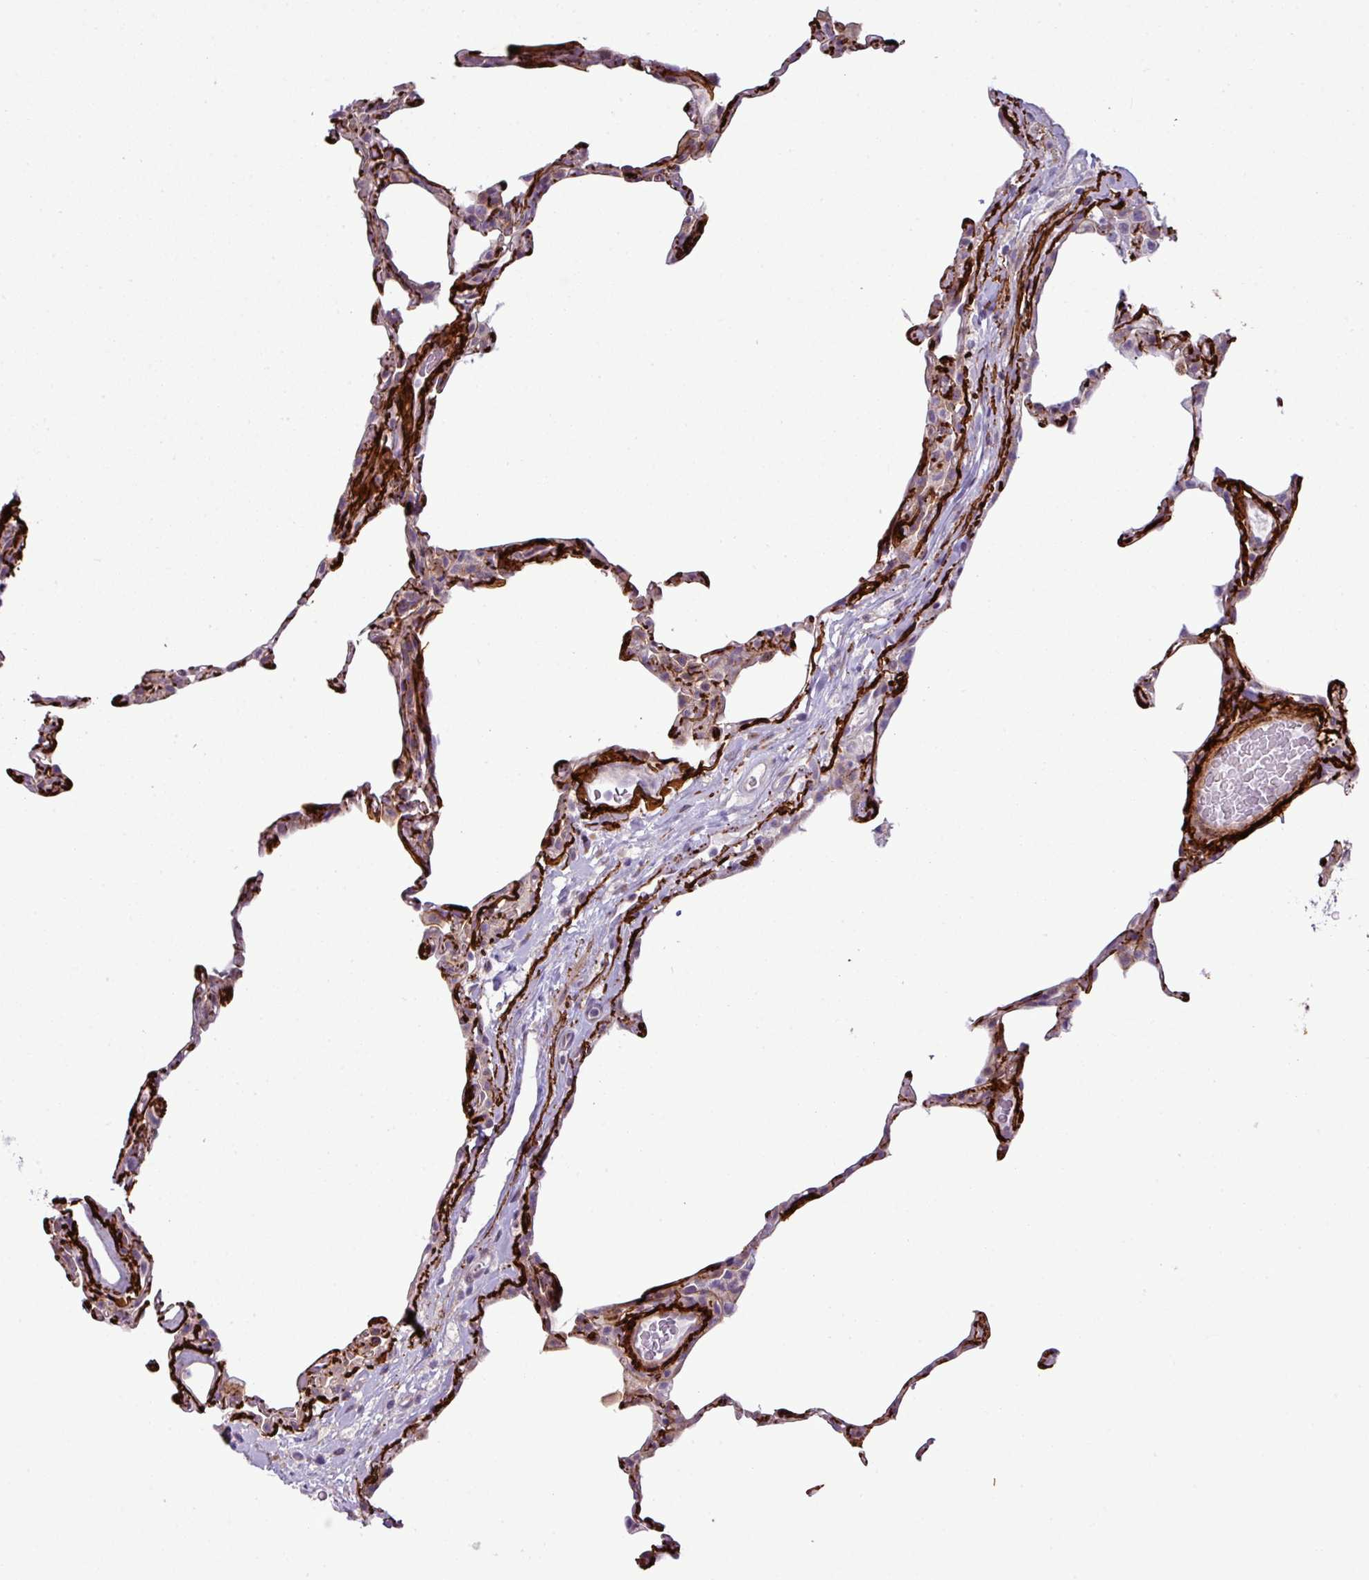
{"staining": {"intensity": "negative", "quantity": "none", "location": "none"}, "tissue": "lung", "cell_type": "Alveolar cells", "image_type": "normal", "snomed": [{"axis": "morphology", "description": "Normal tissue, NOS"}, {"axis": "topography", "description": "Lung"}], "caption": "An immunohistochemistry photomicrograph of normal lung is shown. There is no staining in alveolar cells of lung. (DAB (3,3'-diaminobenzidine) IHC with hematoxylin counter stain).", "gene": "COL8A1", "patient": {"sex": "female", "age": 57}}